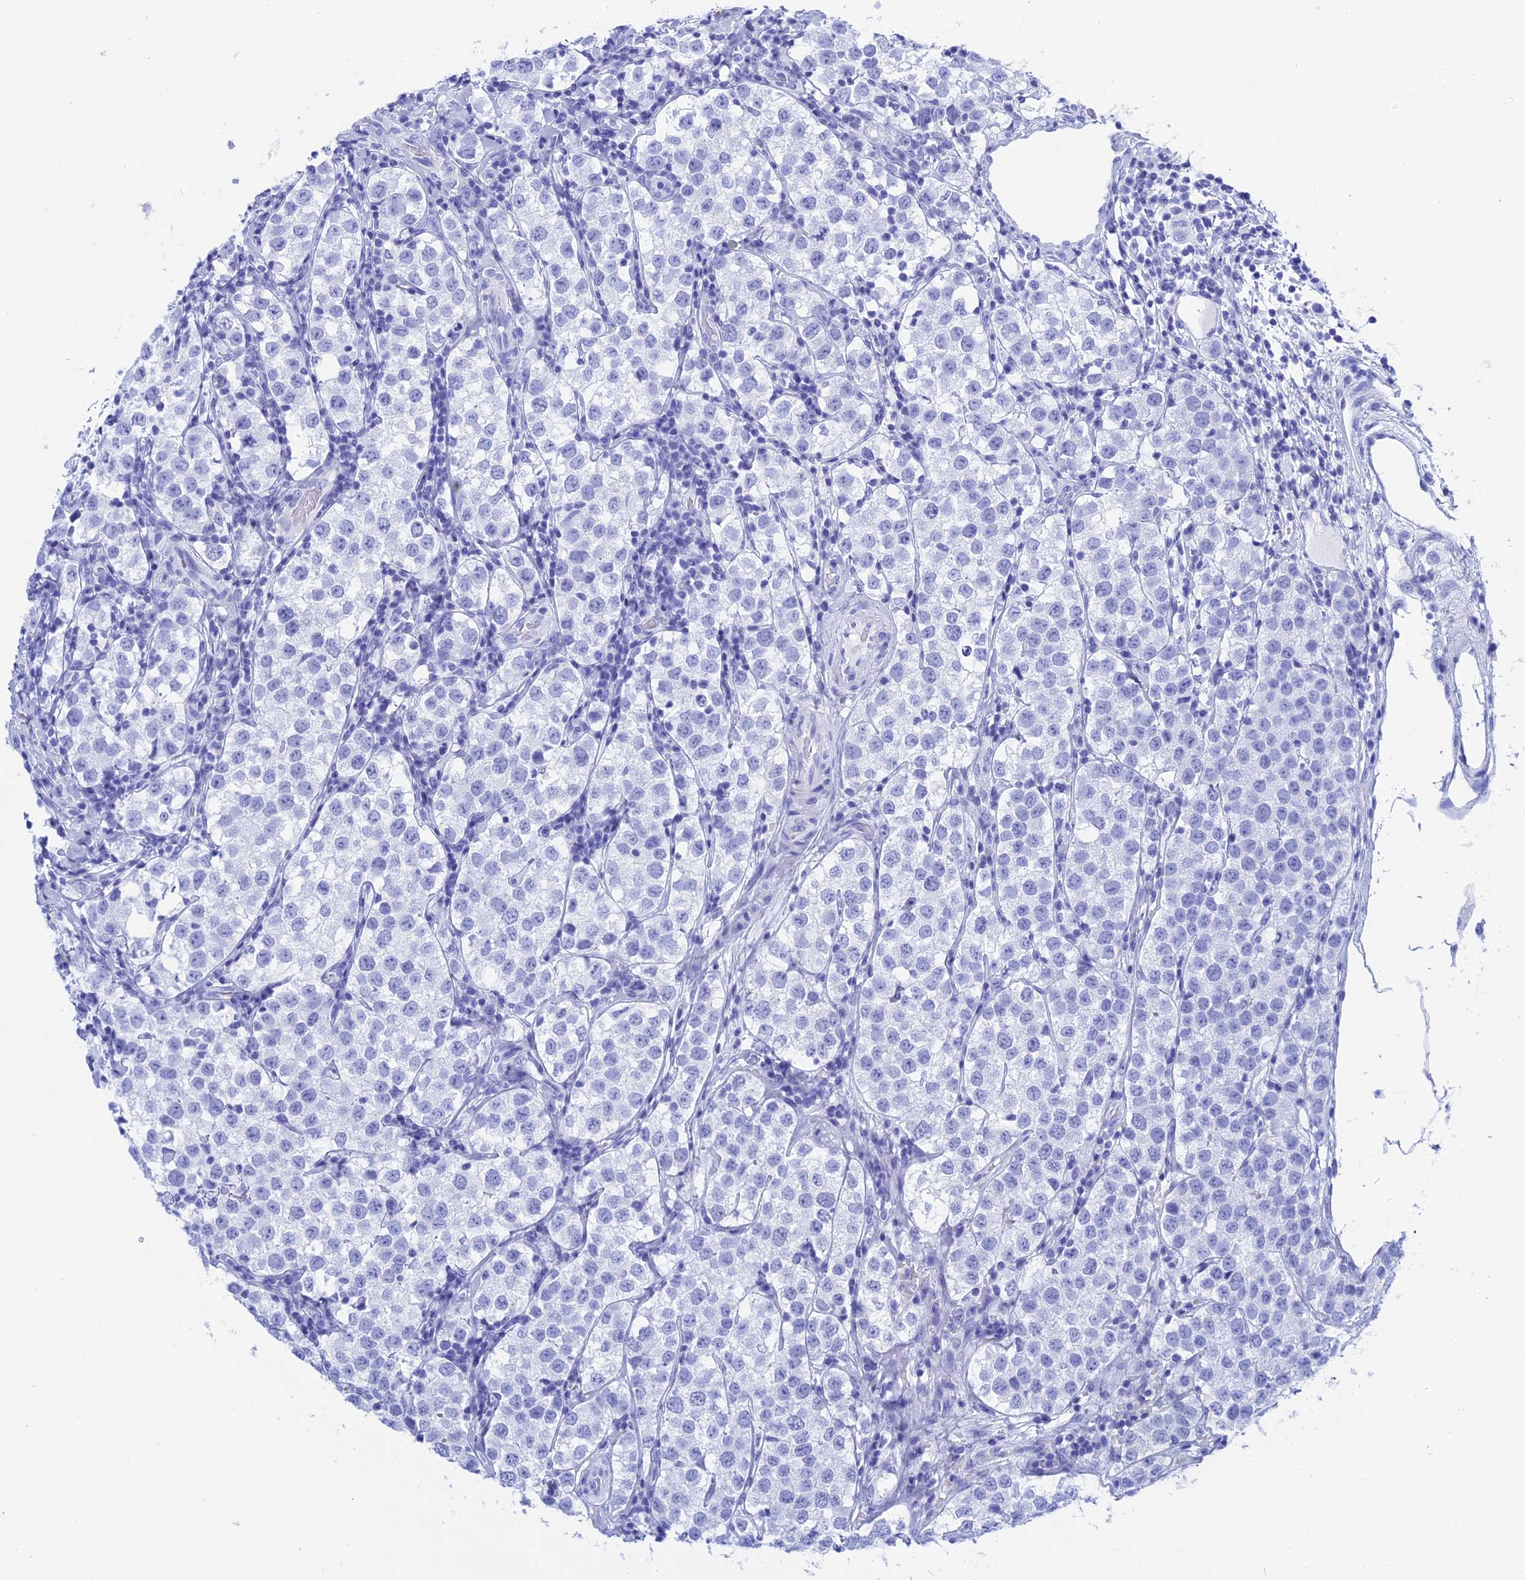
{"staining": {"intensity": "negative", "quantity": "none", "location": "none"}, "tissue": "testis cancer", "cell_type": "Tumor cells", "image_type": "cancer", "snomed": [{"axis": "morphology", "description": "Seminoma, NOS"}, {"axis": "topography", "description": "Testis"}], "caption": "Immunohistochemistry (IHC) micrograph of neoplastic tissue: testis cancer (seminoma) stained with DAB reveals no significant protein staining in tumor cells. The staining was performed using DAB to visualize the protein expression in brown, while the nuclei were stained in blue with hematoxylin (Magnification: 20x).", "gene": "TEX101", "patient": {"sex": "male", "age": 34}}